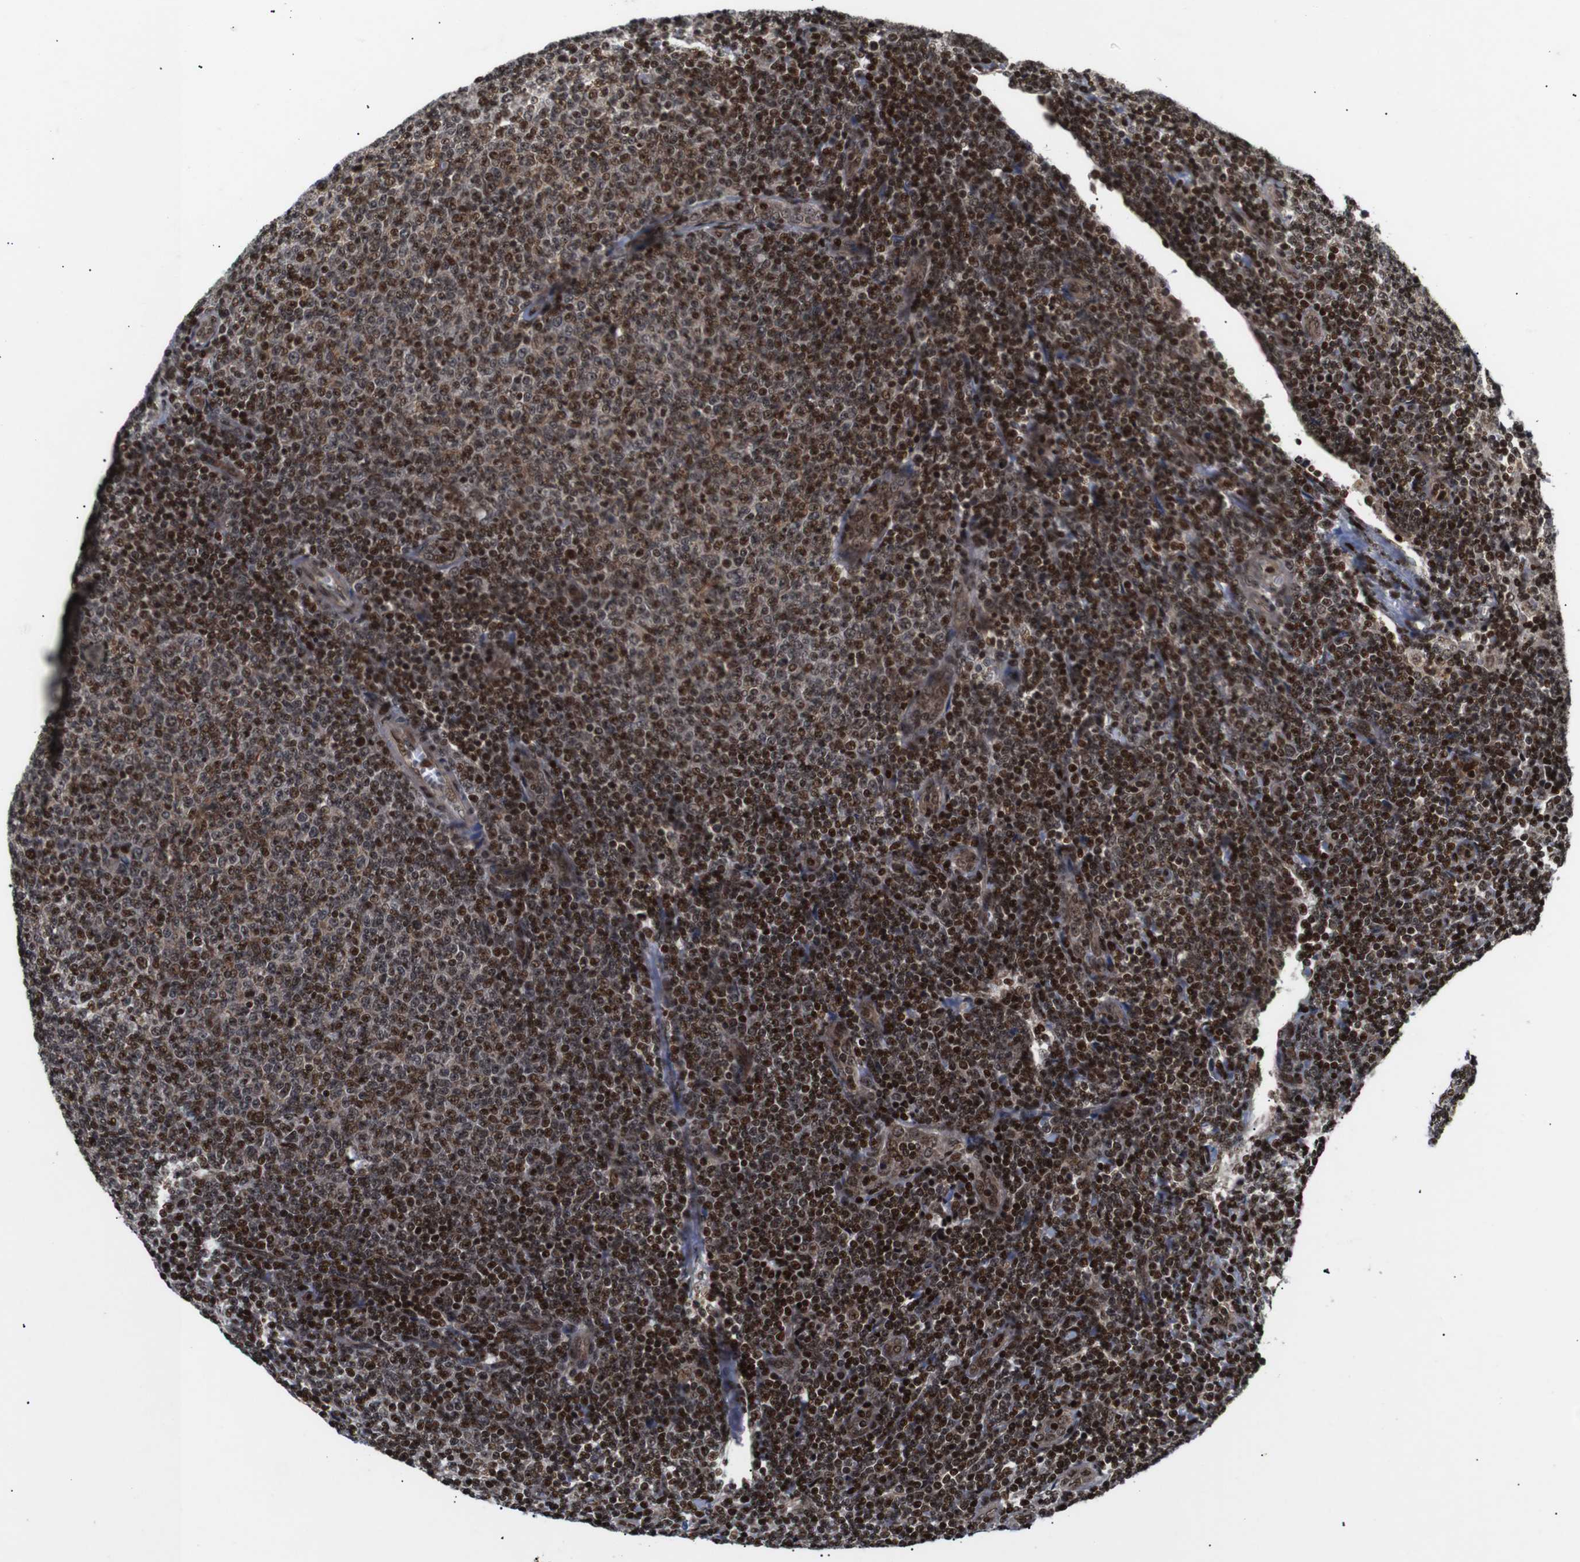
{"staining": {"intensity": "strong", "quantity": ">75%", "location": "nuclear"}, "tissue": "lymphoma", "cell_type": "Tumor cells", "image_type": "cancer", "snomed": [{"axis": "morphology", "description": "Malignant lymphoma, non-Hodgkin's type, Low grade"}, {"axis": "topography", "description": "Lymph node"}], "caption": "Immunohistochemical staining of lymphoma shows strong nuclear protein staining in approximately >75% of tumor cells.", "gene": "KIF23", "patient": {"sex": "male", "age": 66}}